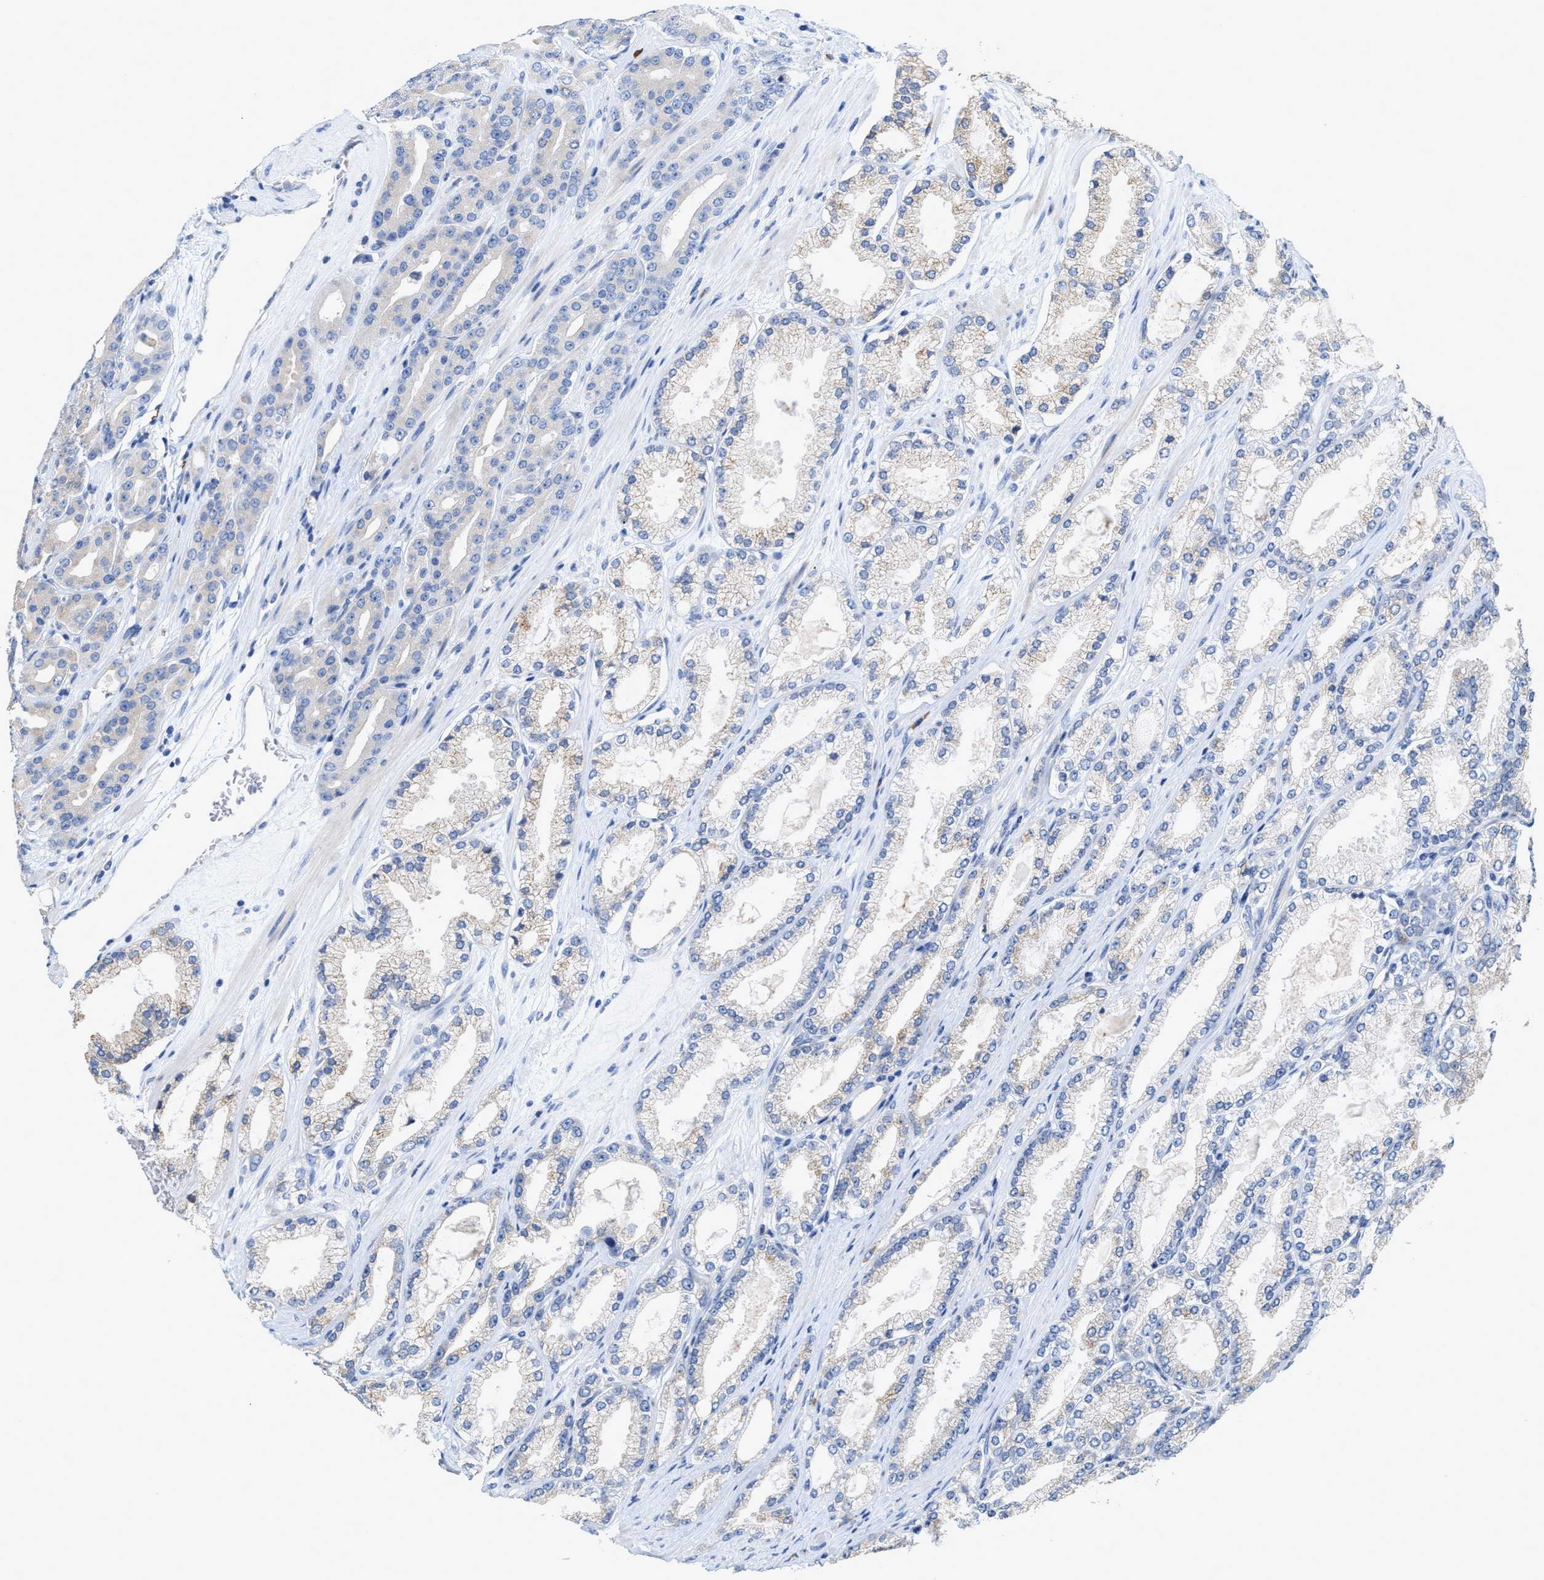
{"staining": {"intensity": "weak", "quantity": "<25%", "location": "cytoplasmic/membranous"}, "tissue": "prostate cancer", "cell_type": "Tumor cells", "image_type": "cancer", "snomed": [{"axis": "morphology", "description": "Adenocarcinoma, High grade"}, {"axis": "topography", "description": "Prostate"}], "caption": "This is an IHC photomicrograph of human prostate cancer. There is no expression in tumor cells.", "gene": "RYR2", "patient": {"sex": "male", "age": 71}}